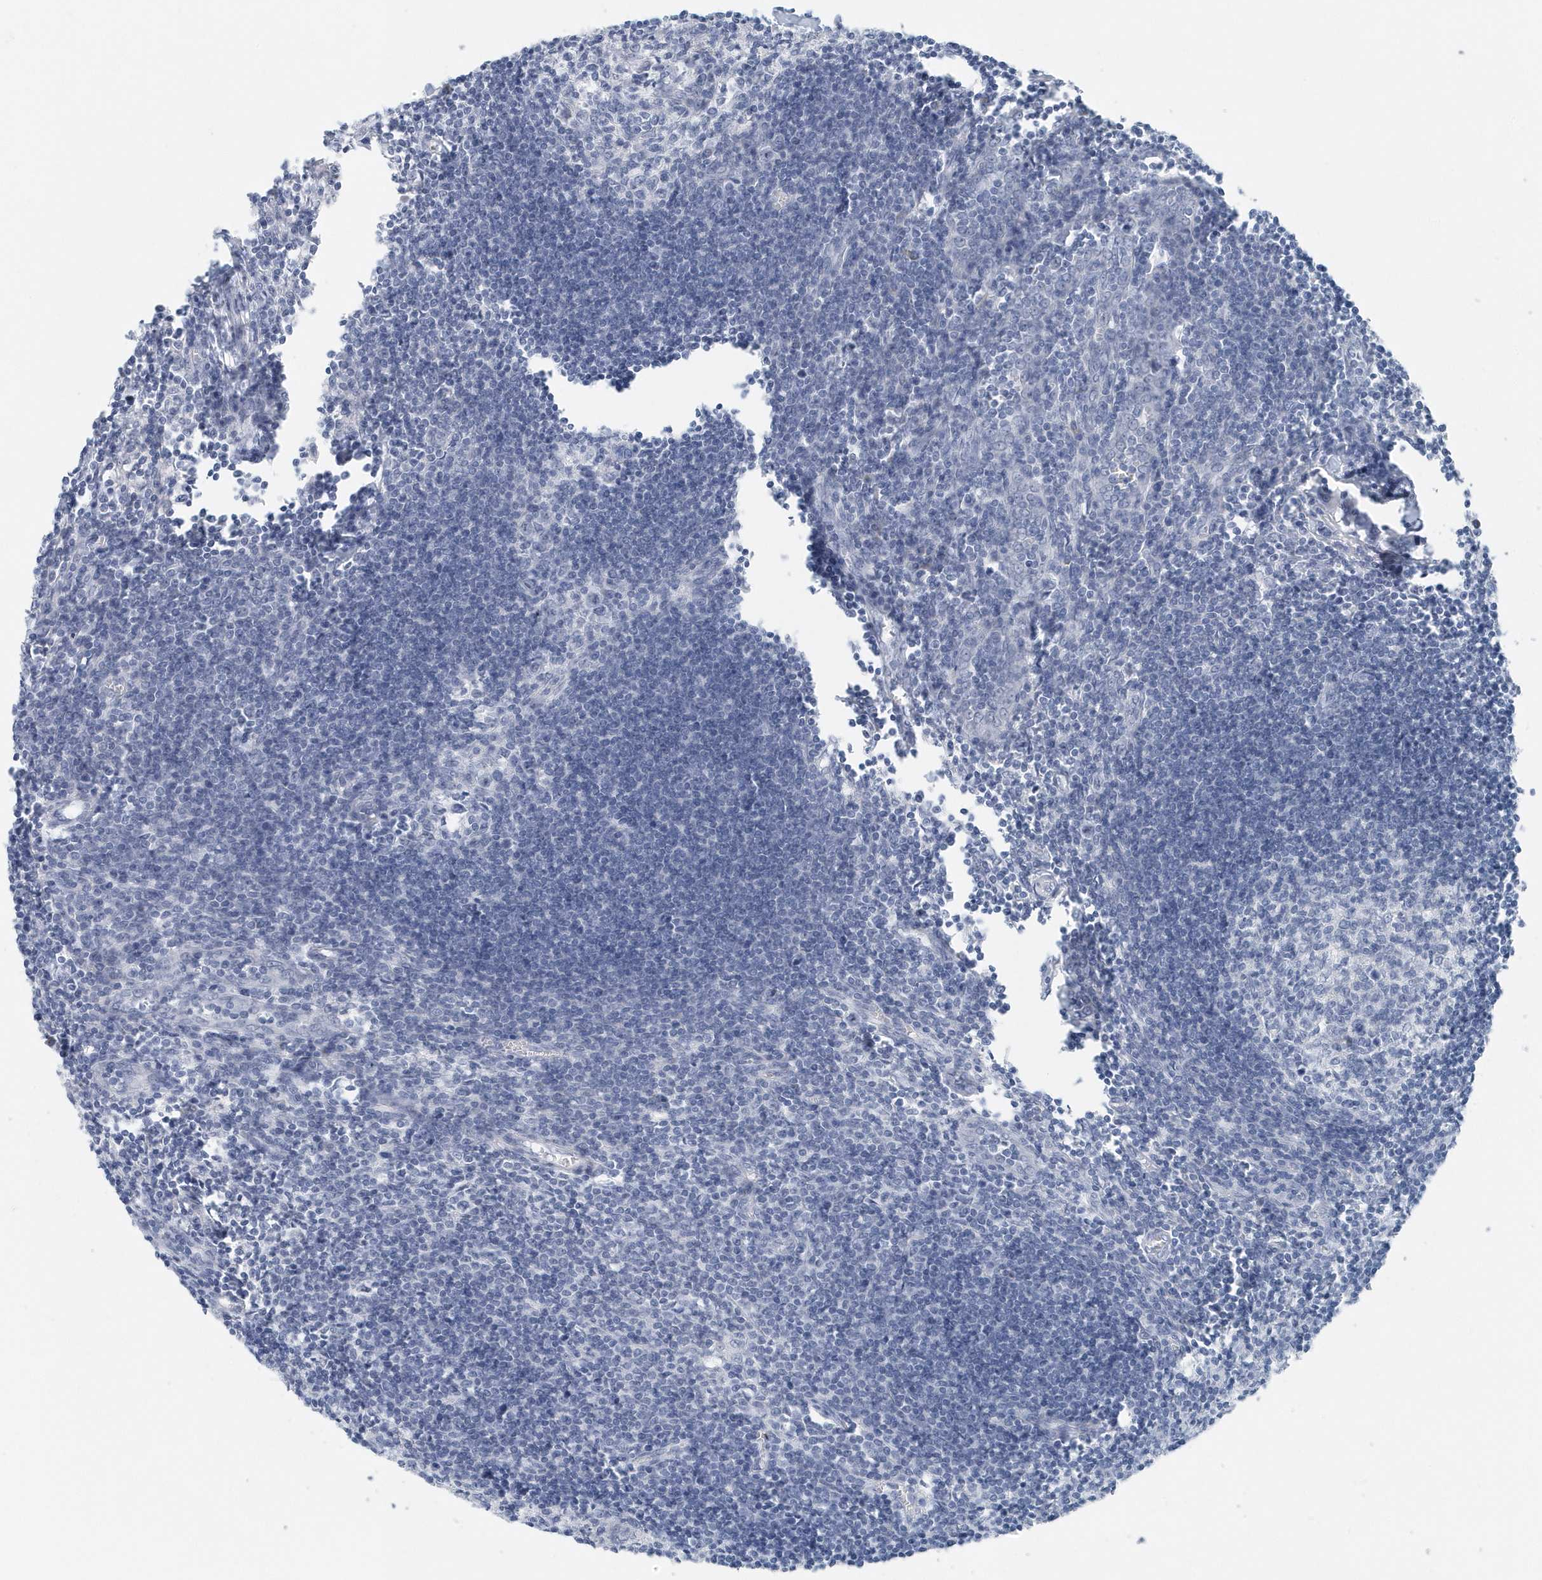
{"staining": {"intensity": "moderate", "quantity": "<25%", "location": "nuclear"}, "tissue": "lymph node", "cell_type": "Germinal center cells", "image_type": "normal", "snomed": [{"axis": "morphology", "description": "Normal tissue, NOS"}, {"axis": "morphology", "description": "Malignant melanoma, Metastatic site"}, {"axis": "topography", "description": "Lymph node"}], "caption": "Immunohistochemistry (DAB) staining of unremarkable human lymph node displays moderate nuclear protein staining in about <25% of germinal center cells.", "gene": "RPF2", "patient": {"sex": "male", "age": 41}}